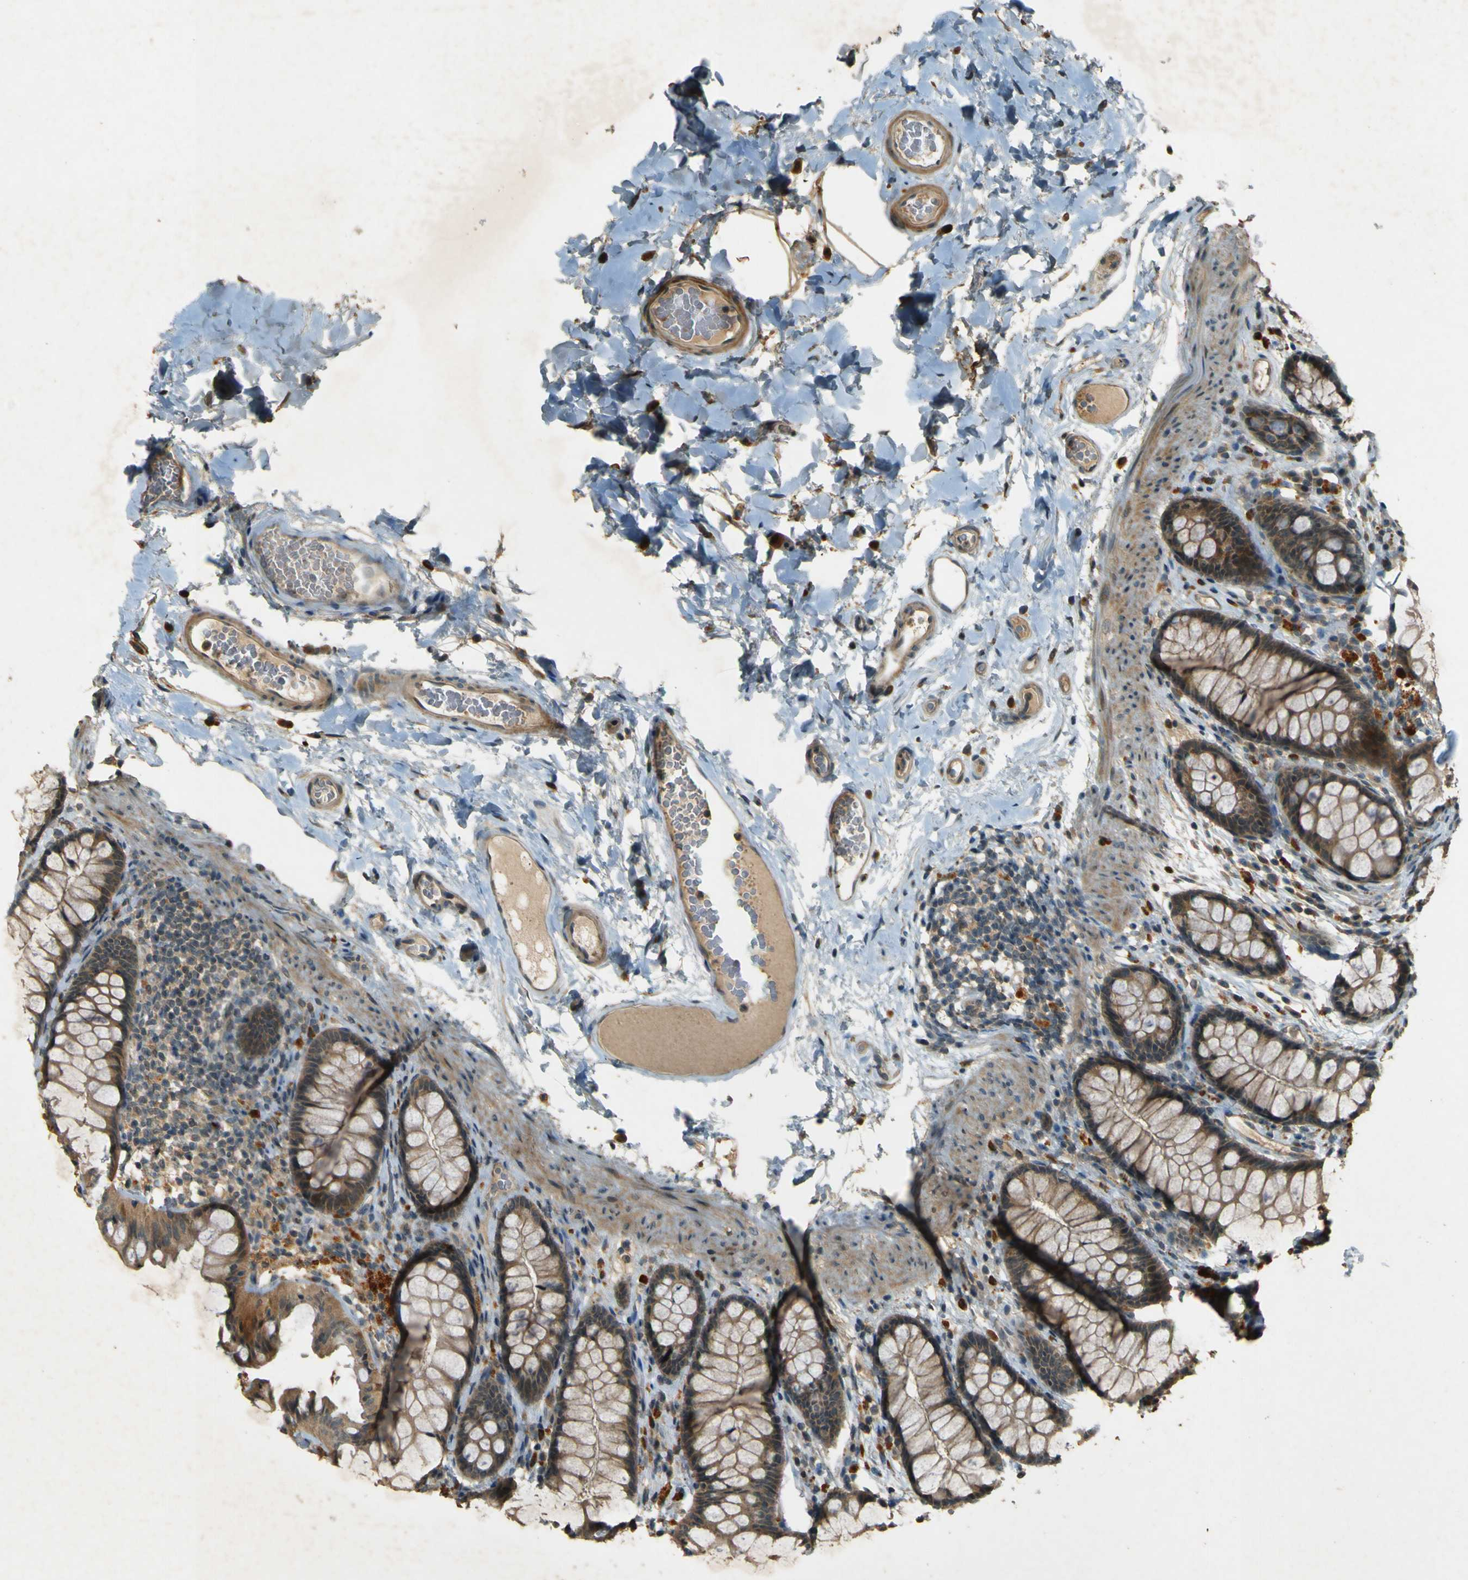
{"staining": {"intensity": "moderate", "quantity": ">75%", "location": "cytoplasmic/membranous"}, "tissue": "colon", "cell_type": "Endothelial cells", "image_type": "normal", "snomed": [{"axis": "morphology", "description": "Normal tissue, NOS"}, {"axis": "topography", "description": "Colon"}], "caption": "Immunohistochemistry (DAB) staining of benign human colon demonstrates moderate cytoplasmic/membranous protein expression in about >75% of endothelial cells. (DAB (3,3'-diaminobenzidine) IHC with brightfield microscopy, high magnification).", "gene": "MPDZ", "patient": {"sex": "female", "age": 55}}